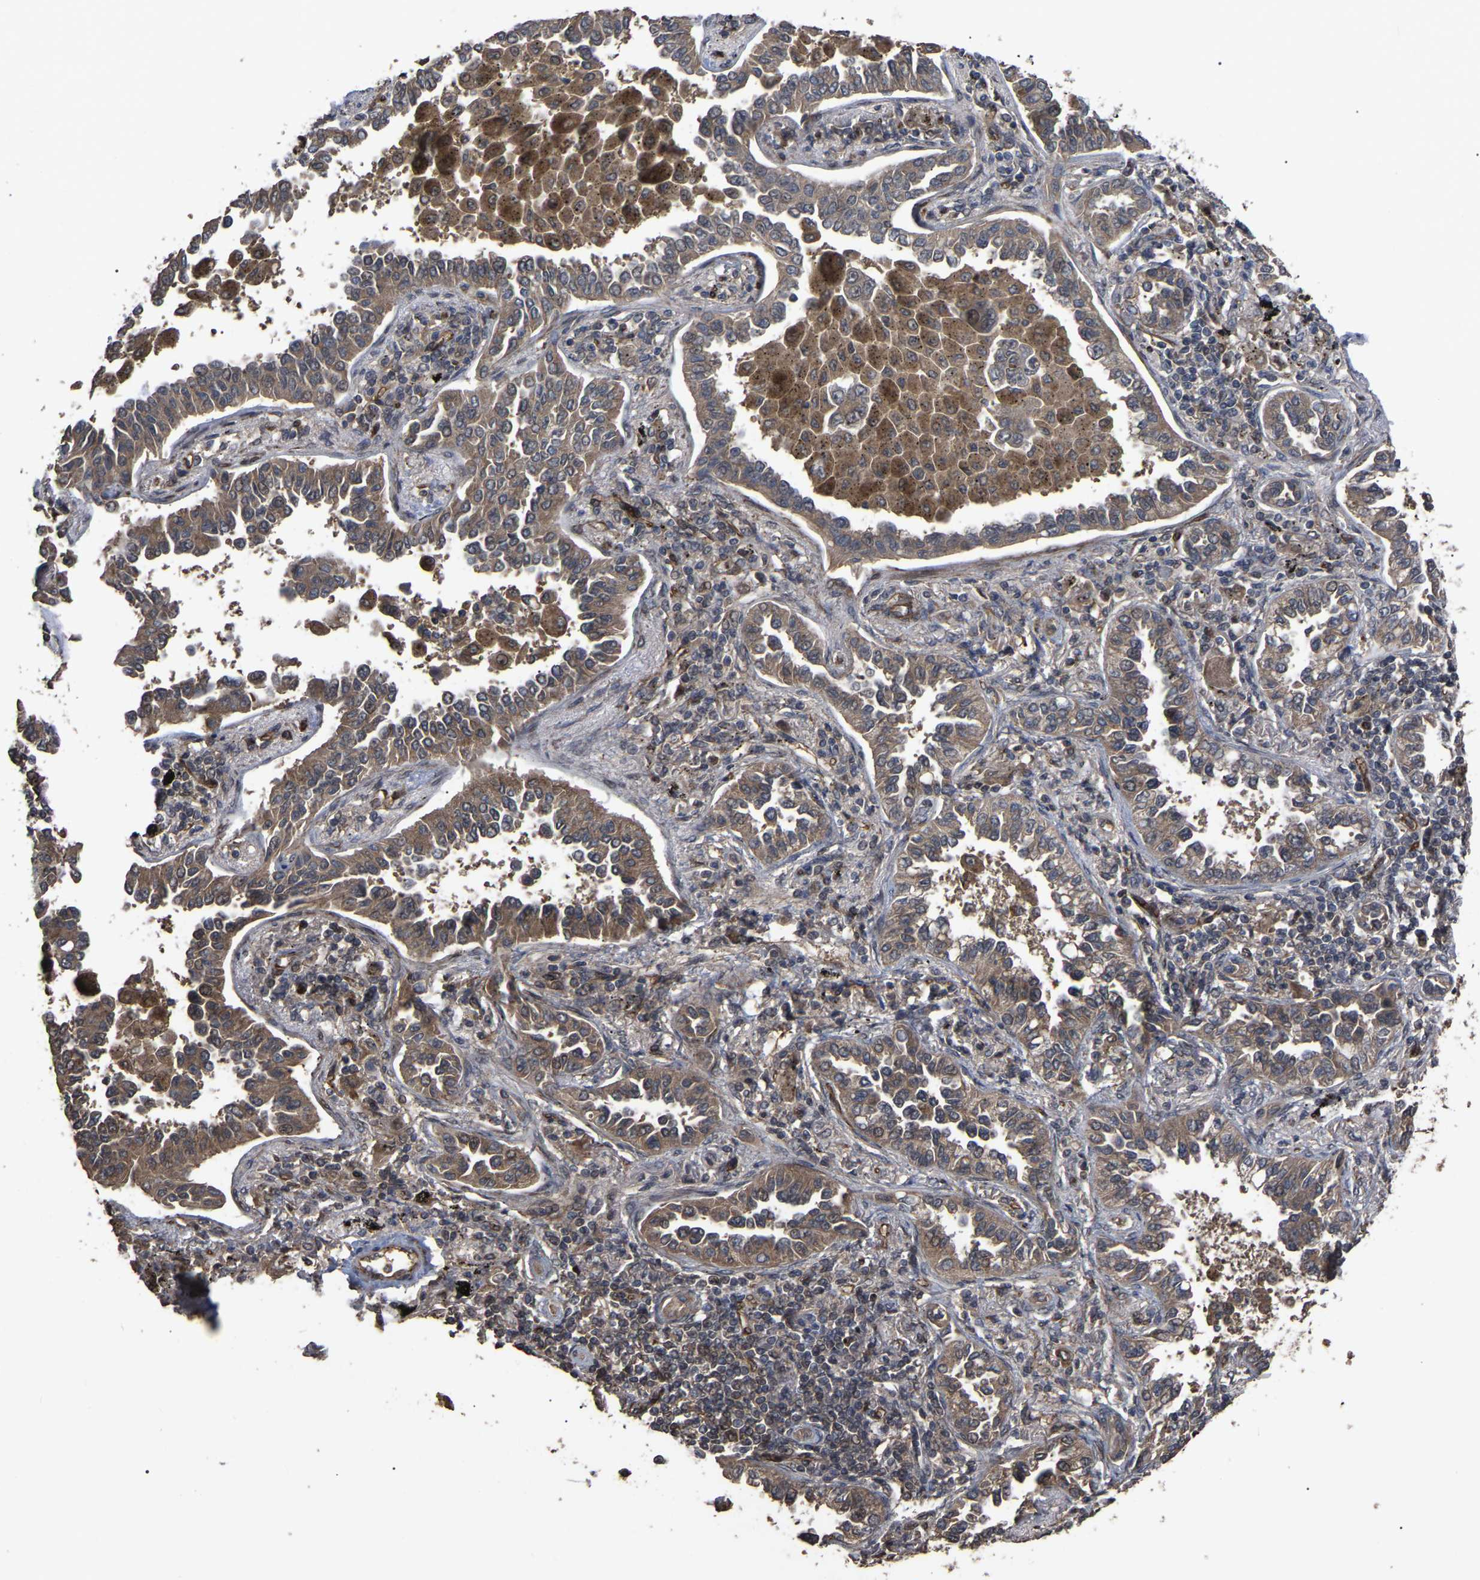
{"staining": {"intensity": "moderate", "quantity": ">75%", "location": "cytoplasmic/membranous"}, "tissue": "lung cancer", "cell_type": "Tumor cells", "image_type": "cancer", "snomed": [{"axis": "morphology", "description": "Normal tissue, NOS"}, {"axis": "morphology", "description": "Adenocarcinoma, NOS"}, {"axis": "topography", "description": "Lung"}], "caption": "Immunohistochemical staining of human adenocarcinoma (lung) displays medium levels of moderate cytoplasmic/membranous protein staining in approximately >75% of tumor cells.", "gene": "FAM161B", "patient": {"sex": "male", "age": 59}}